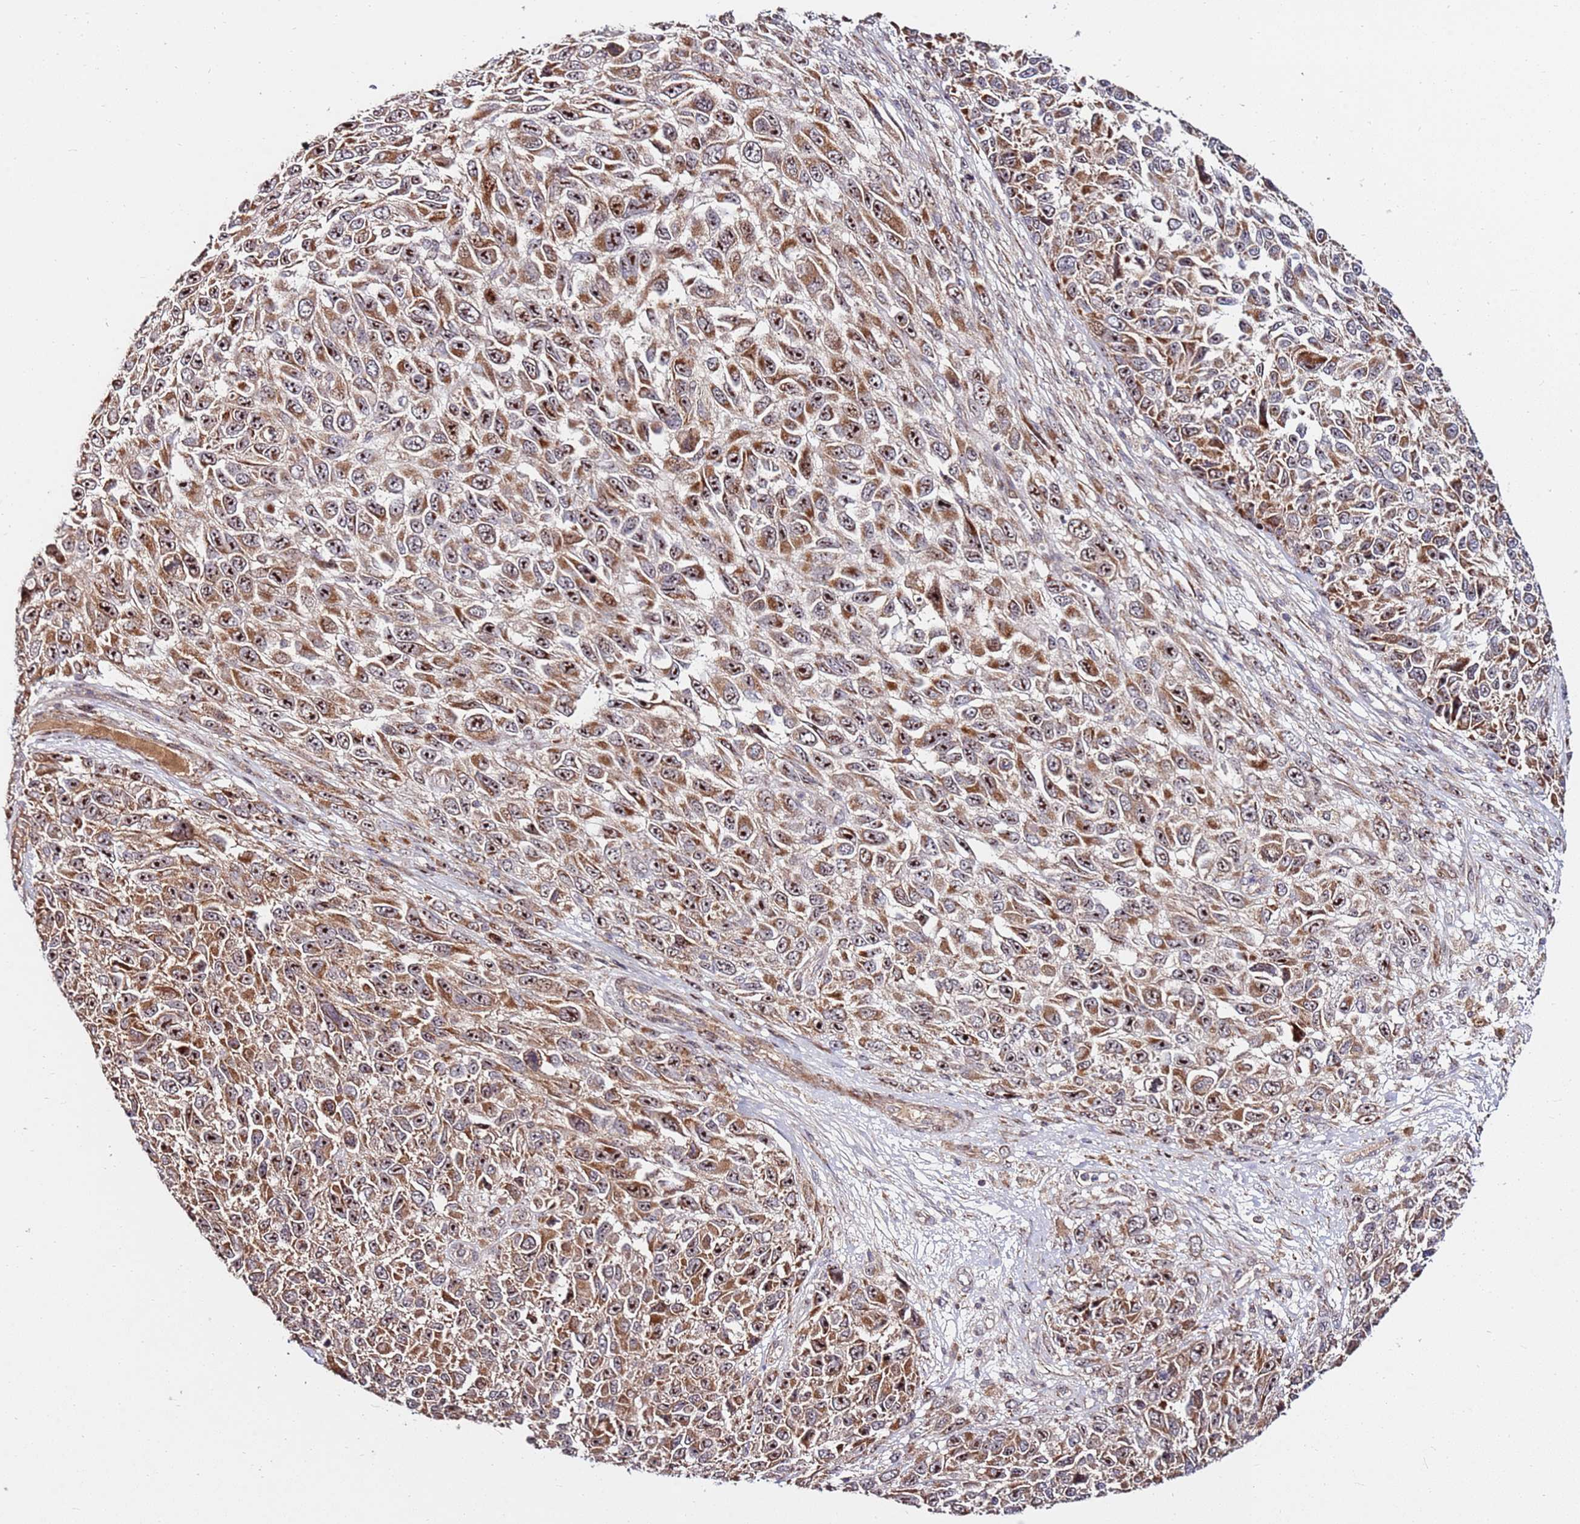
{"staining": {"intensity": "strong", "quantity": ">75%", "location": "cytoplasmic/membranous,nuclear"}, "tissue": "melanoma", "cell_type": "Tumor cells", "image_type": "cancer", "snomed": [{"axis": "morphology", "description": "Normal tissue, NOS"}, {"axis": "morphology", "description": "Malignant melanoma, NOS"}, {"axis": "topography", "description": "Skin"}], "caption": "Malignant melanoma tissue exhibits strong cytoplasmic/membranous and nuclear positivity in about >75% of tumor cells, visualized by immunohistochemistry.", "gene": "KIF25", "patient": {"sex": "female", "age": 96}}